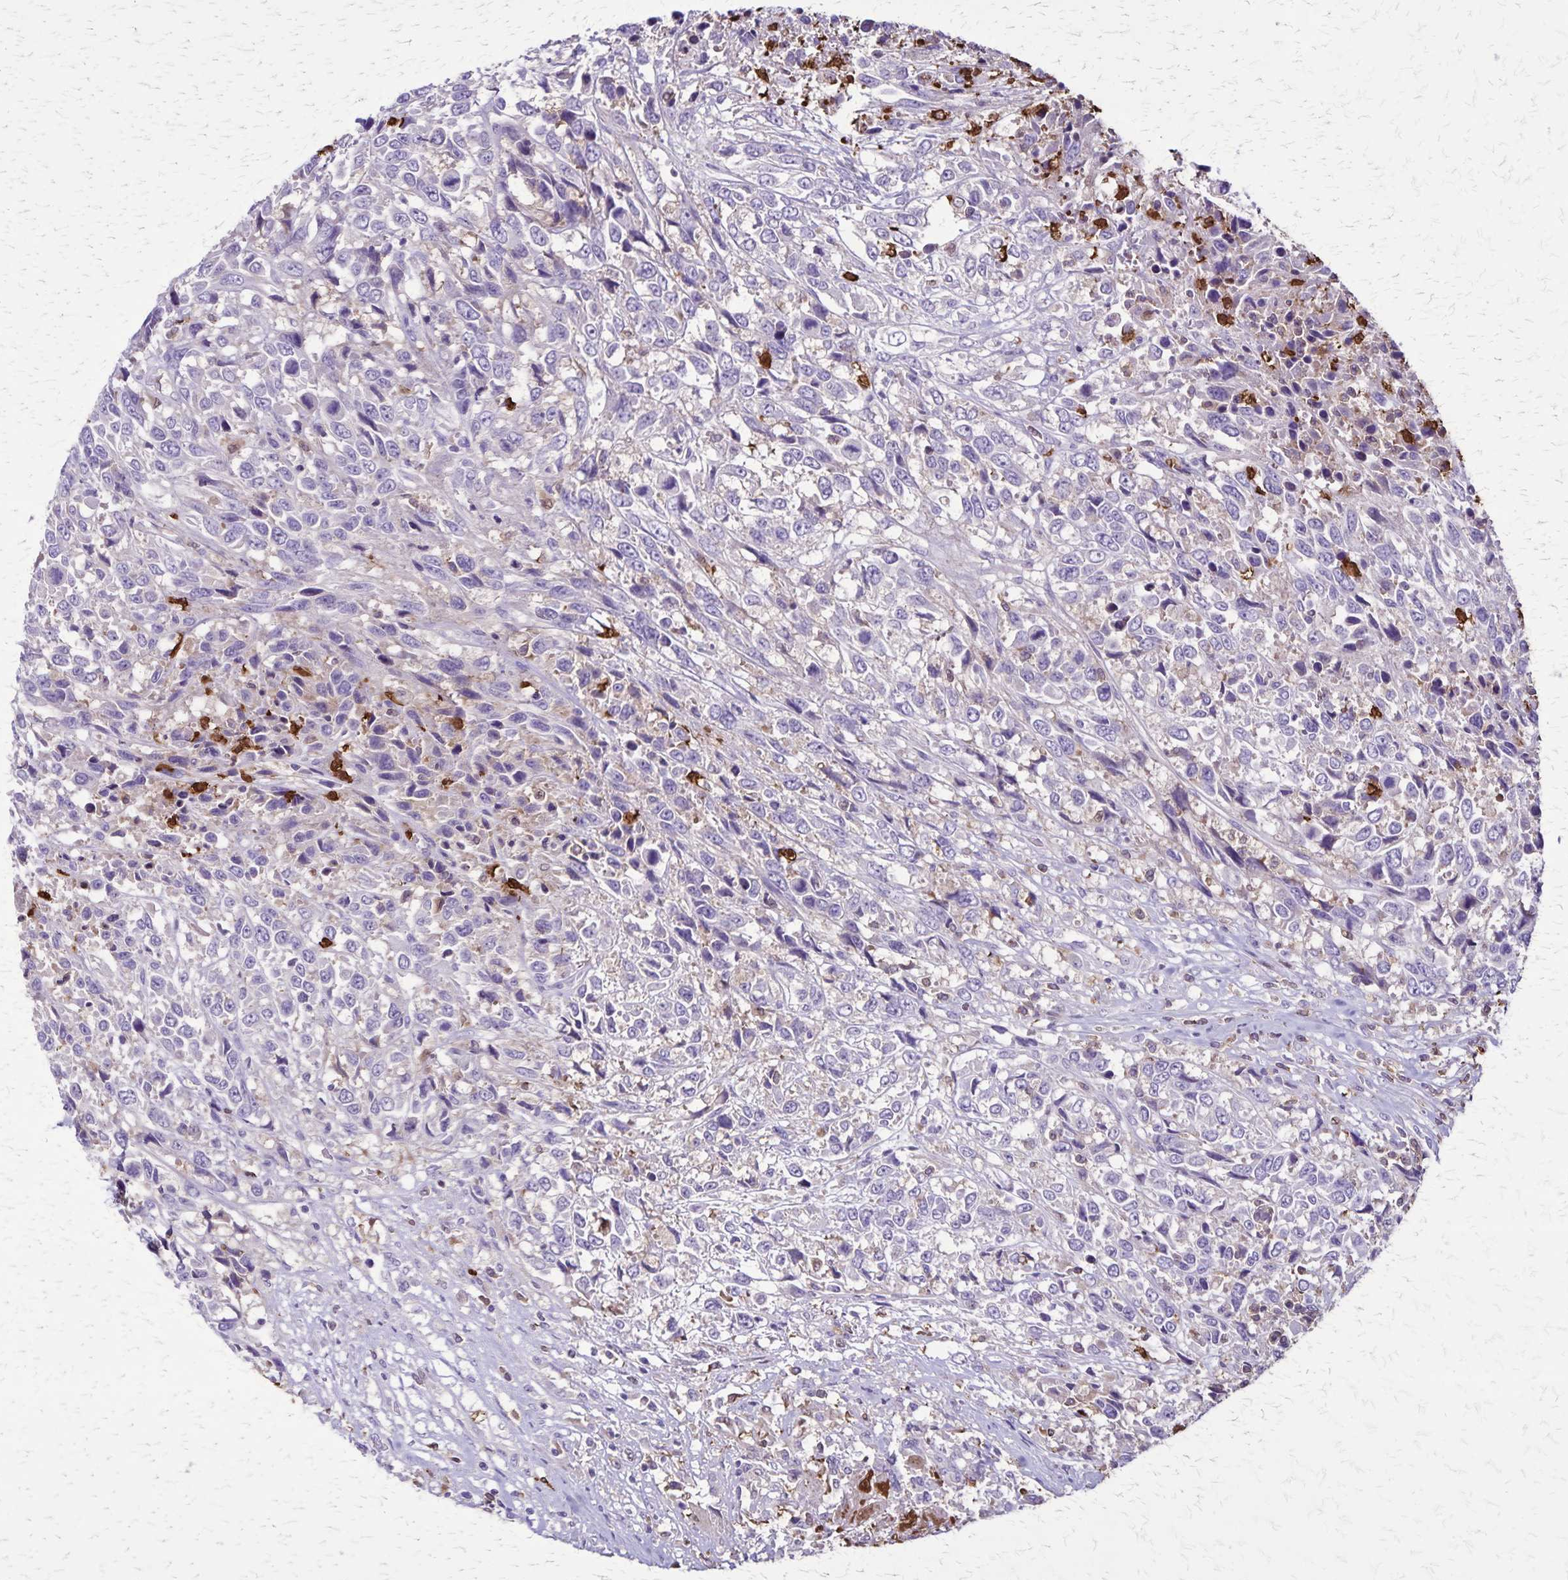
{"staining": {"intensity": "negative", "quantity": "none", "location": "none"}, "tissue": "urothelial cancer", "cell_type": "Tumor cells", "image_type": "cancer", "snomed": [{"axis": "morphology", "description": "Urothelial carcinoma, High grade"}, {"axis": "topography", "description": "Urinary bladder"}], "caption": "Tumor cells are negative for brown protein staining in urothelial cancer.", "gene": "ULBP3", "patient": {"sex": "female", "age": 70}}